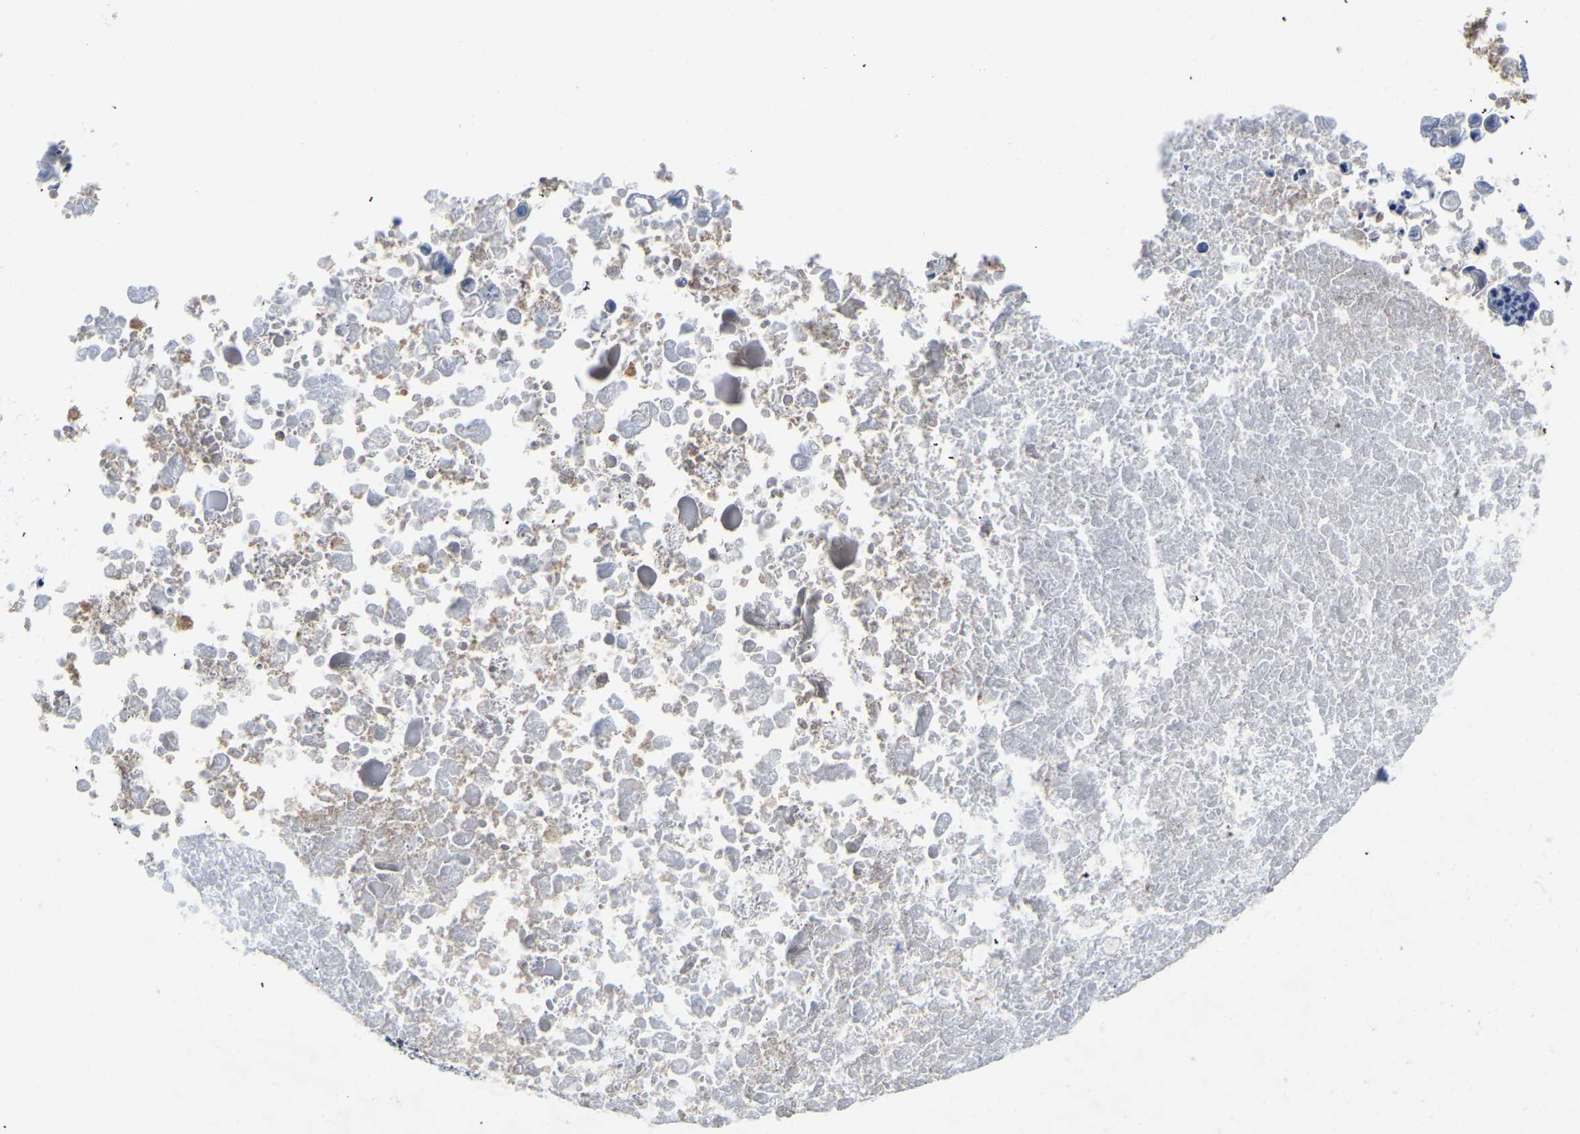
{"staining": {"intensity": "negative", "quantity": "none", "location": "none"}, "tissue": "ovarian cancer", "cell_type": "Tumor cells", "image_type": "cancer", "snomed": [{"axis": "morphology", "description": "Cystadenocarcinoma, mucinous, NOS"}, {"axis": "topography", "description": "Ovary"}], "caption": "This micrograph is of ovarian mucinous cystadenocarcinoma stained with immunohistochemistry to label a protein in brown with the nuclei are counter-stained blue. There is no expression in tumor cells. (IHC, brightfield microscopy, high magnification).", "gene": "LIAS", "patient": {"sex": "female", "age": 37}}